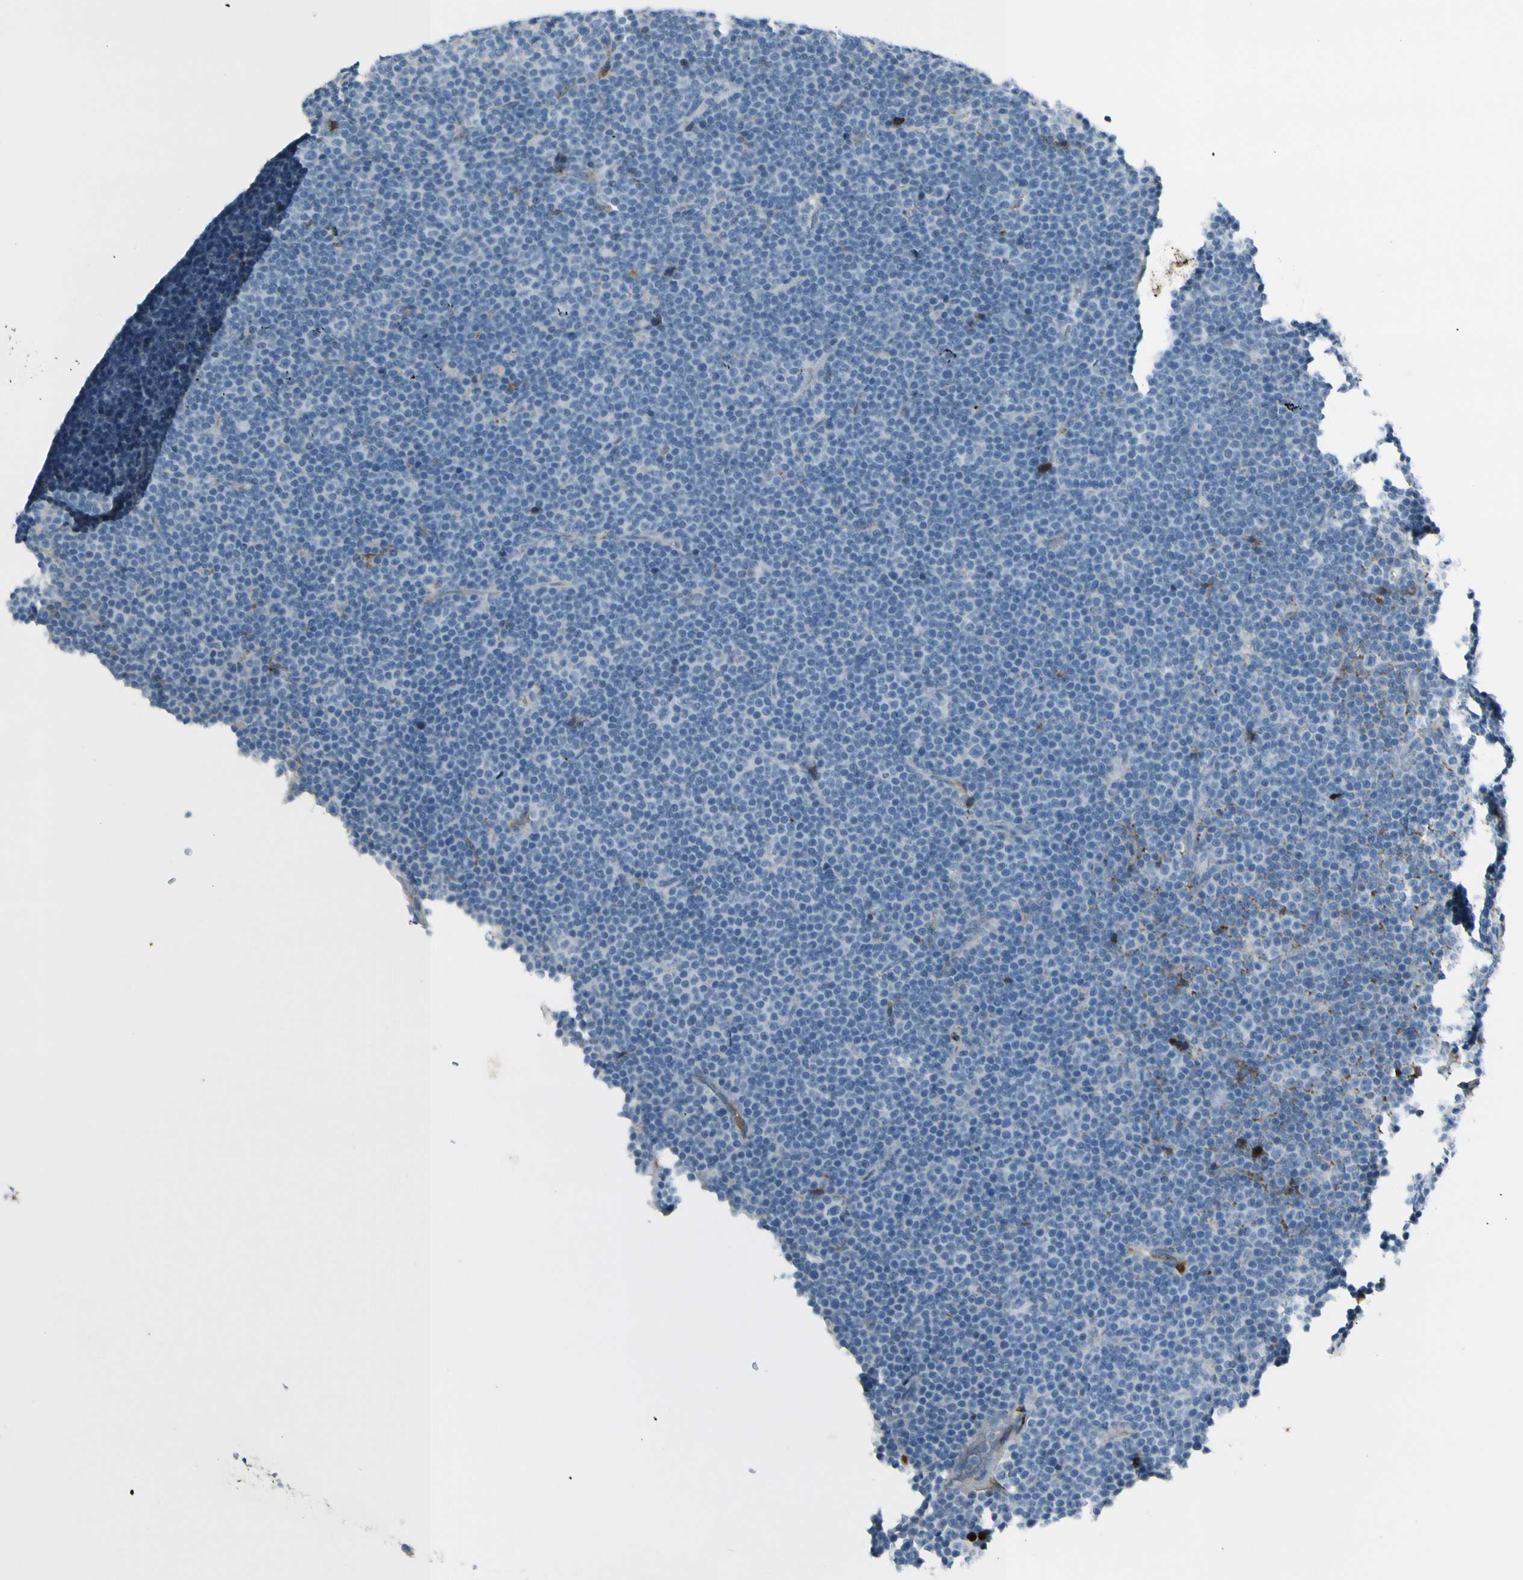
{"staining": {"intensity": "negative", "quantity": "none", "location": "none"}, "tissue": "lymphoma", "cell_type": "Tumor cells", "image_type": "cancer", "snomed": [{"axis": "morphology", "description": "Malignant lymphoma, non-Hodgkin's type, Low grade"}, {"axis": "topography", "description": "Lymph node"}], "caption": "Tumor cells are negative for protein expression in human malignant lymphoma, non-Hodgkin's type (low-grade).", "gene": "IGHG1", "patient": {"sex": "female", "age": 67}}